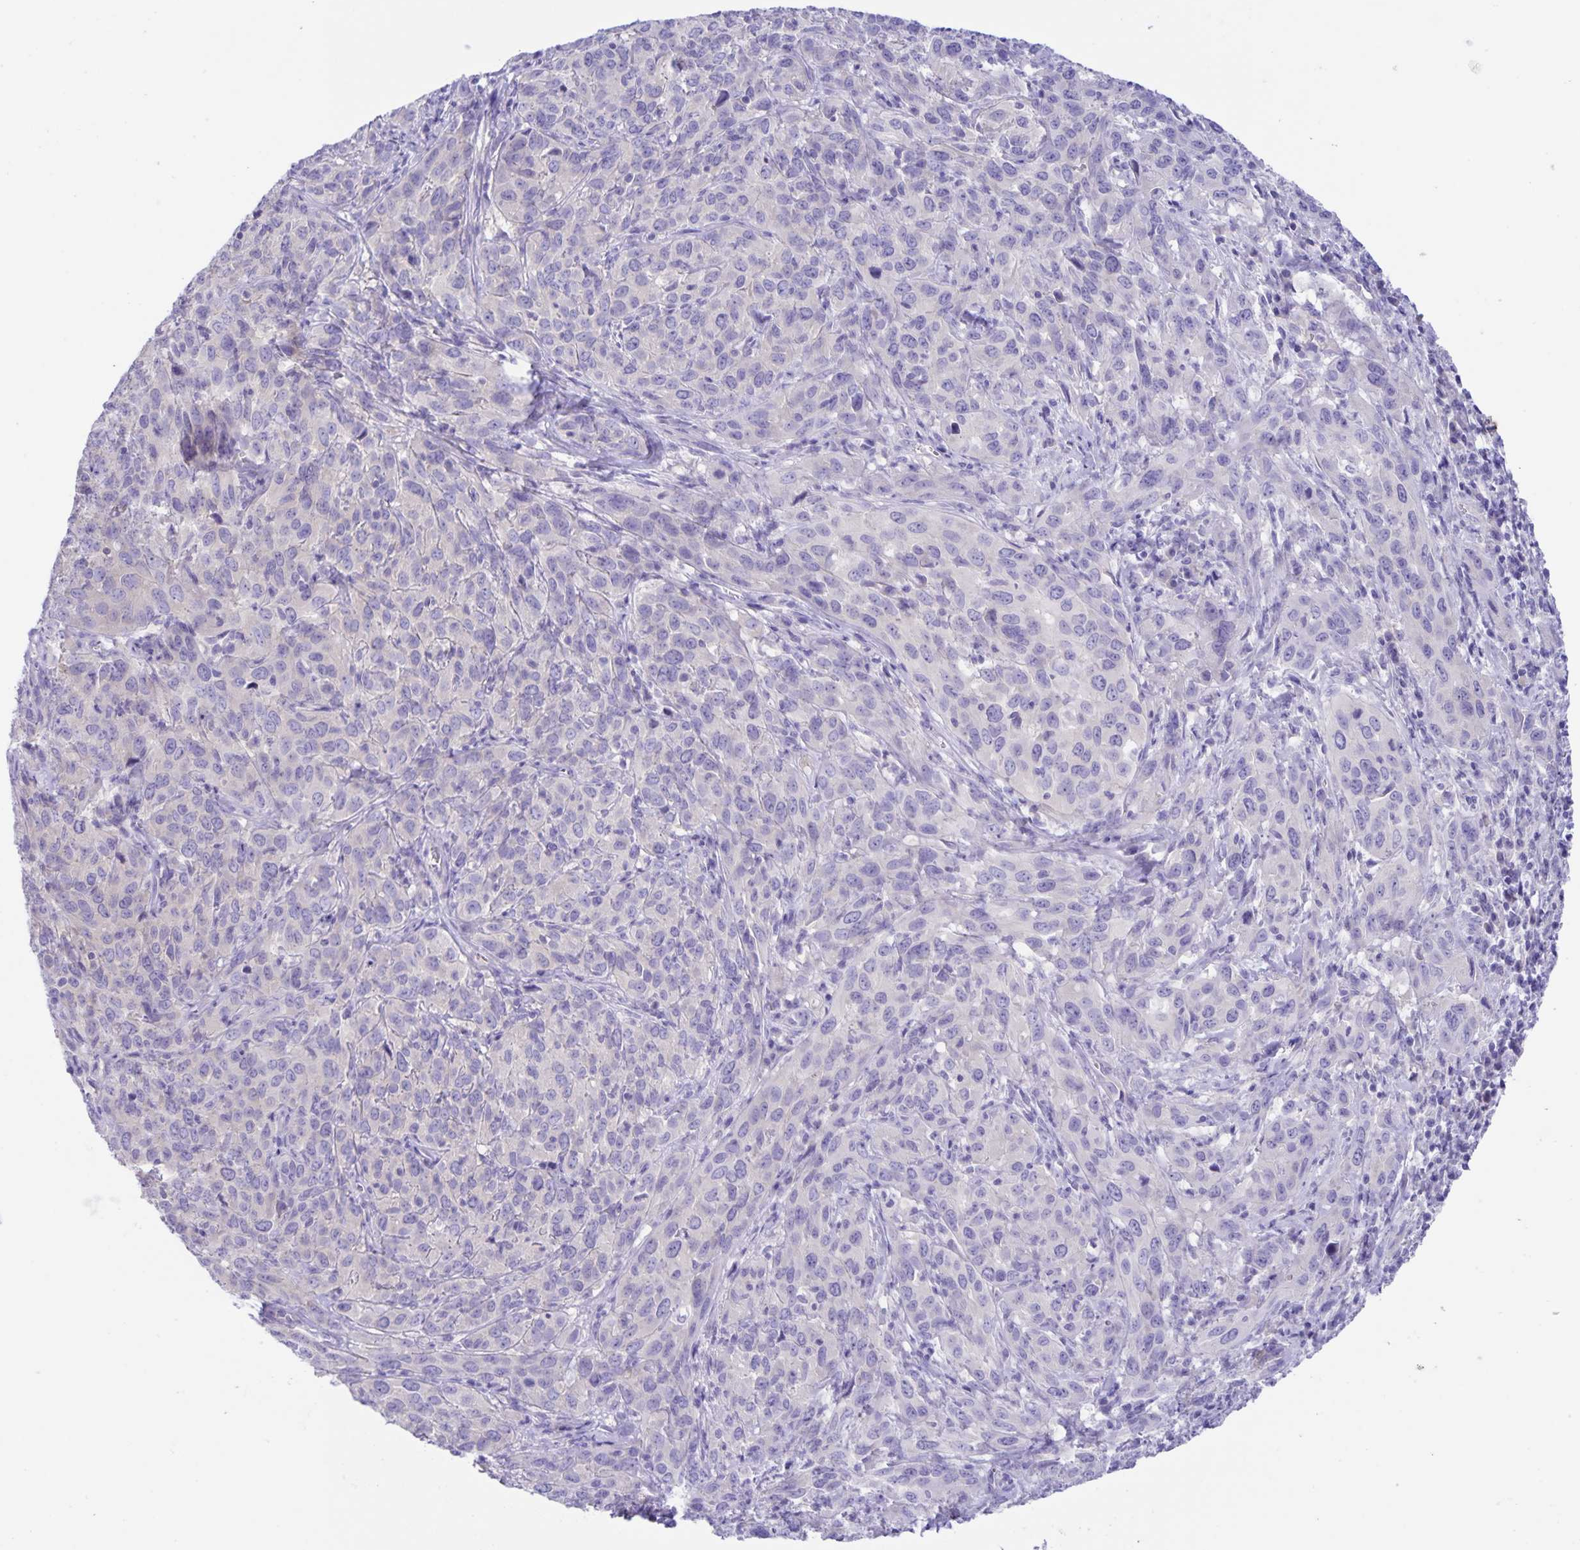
{"staining": {"intensity": "negative", "quantity": "none", "location": "none"}, "tissue": "cervical cancer", "cell_type": "Tumor cells", "image_type": "cancer", "snomed": [{"axis": "morphology", "description": "Squamous cell carcinoma, NOS"}, {"axis": "topography", "description": "Cervix"}], "caption": "Cervical squamous cell carcinoma was stained to show a protein in brown. There is no significant staining in tumor cells. (DAB immunohistochemistry (IHC) visualized using brightfield microscopy, high magnification).", "gene": "CAPSL", "patient": {"sex": "female", "age": 51}}